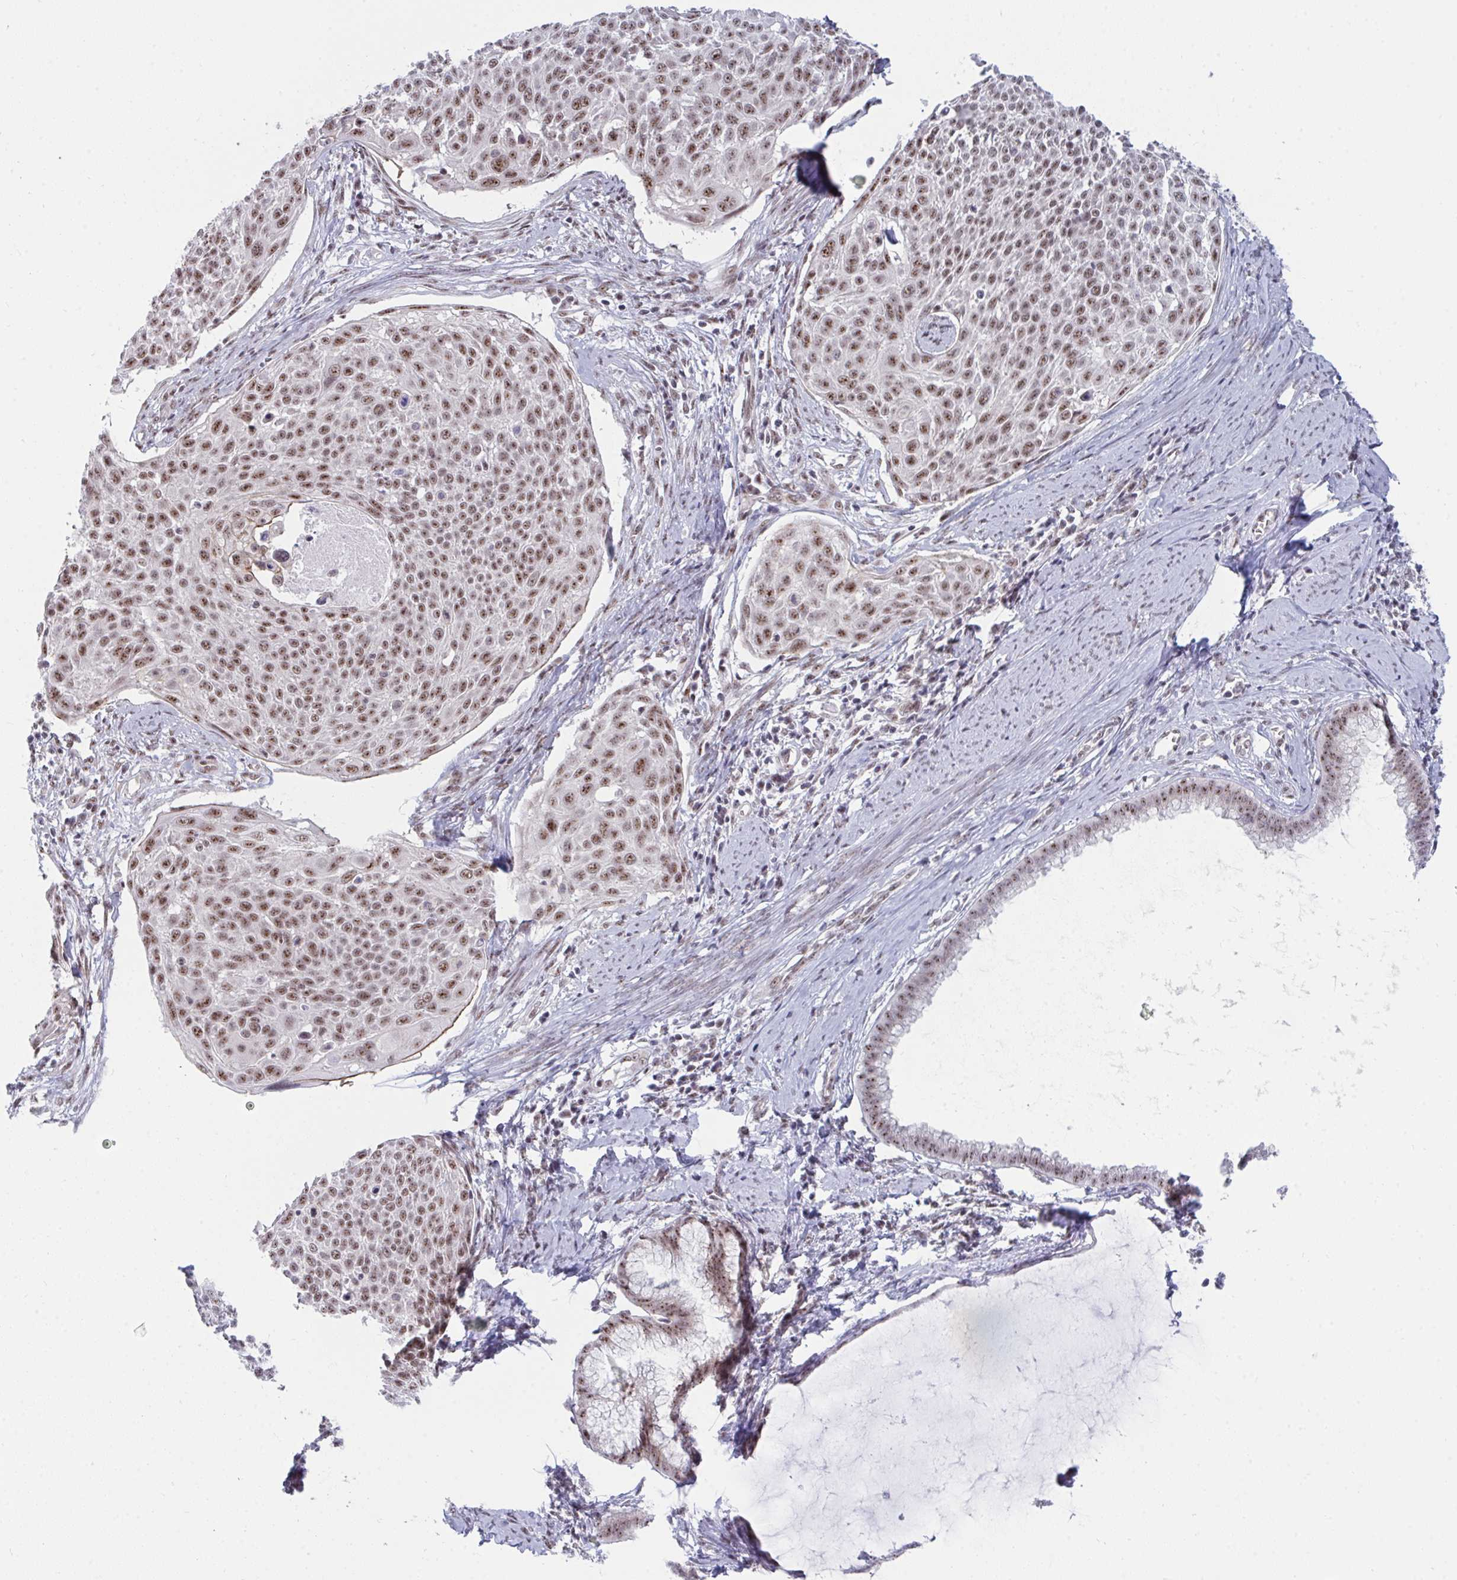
{"staining": {"intensity": "moderate", "quantity": ">75%", "location": "nuclear"}, "tissue": "cervical cancer", "cell_type": "Tumor cells", "image_type": "cancer", "snomed": [{"axis": "morphology", "description": "Squamous cell carcinoma, NOS"}, {"axis": "topography", "description": "Cervix"}], "caption": "Squamous cell carcinoma (cervical) stained with immunohistochemistry (IHC) displays moderate nuclear staining in approximately >75% of tumor cells.", "gene": "PRR14", "patient": {"sex": "female", "age": 39}}